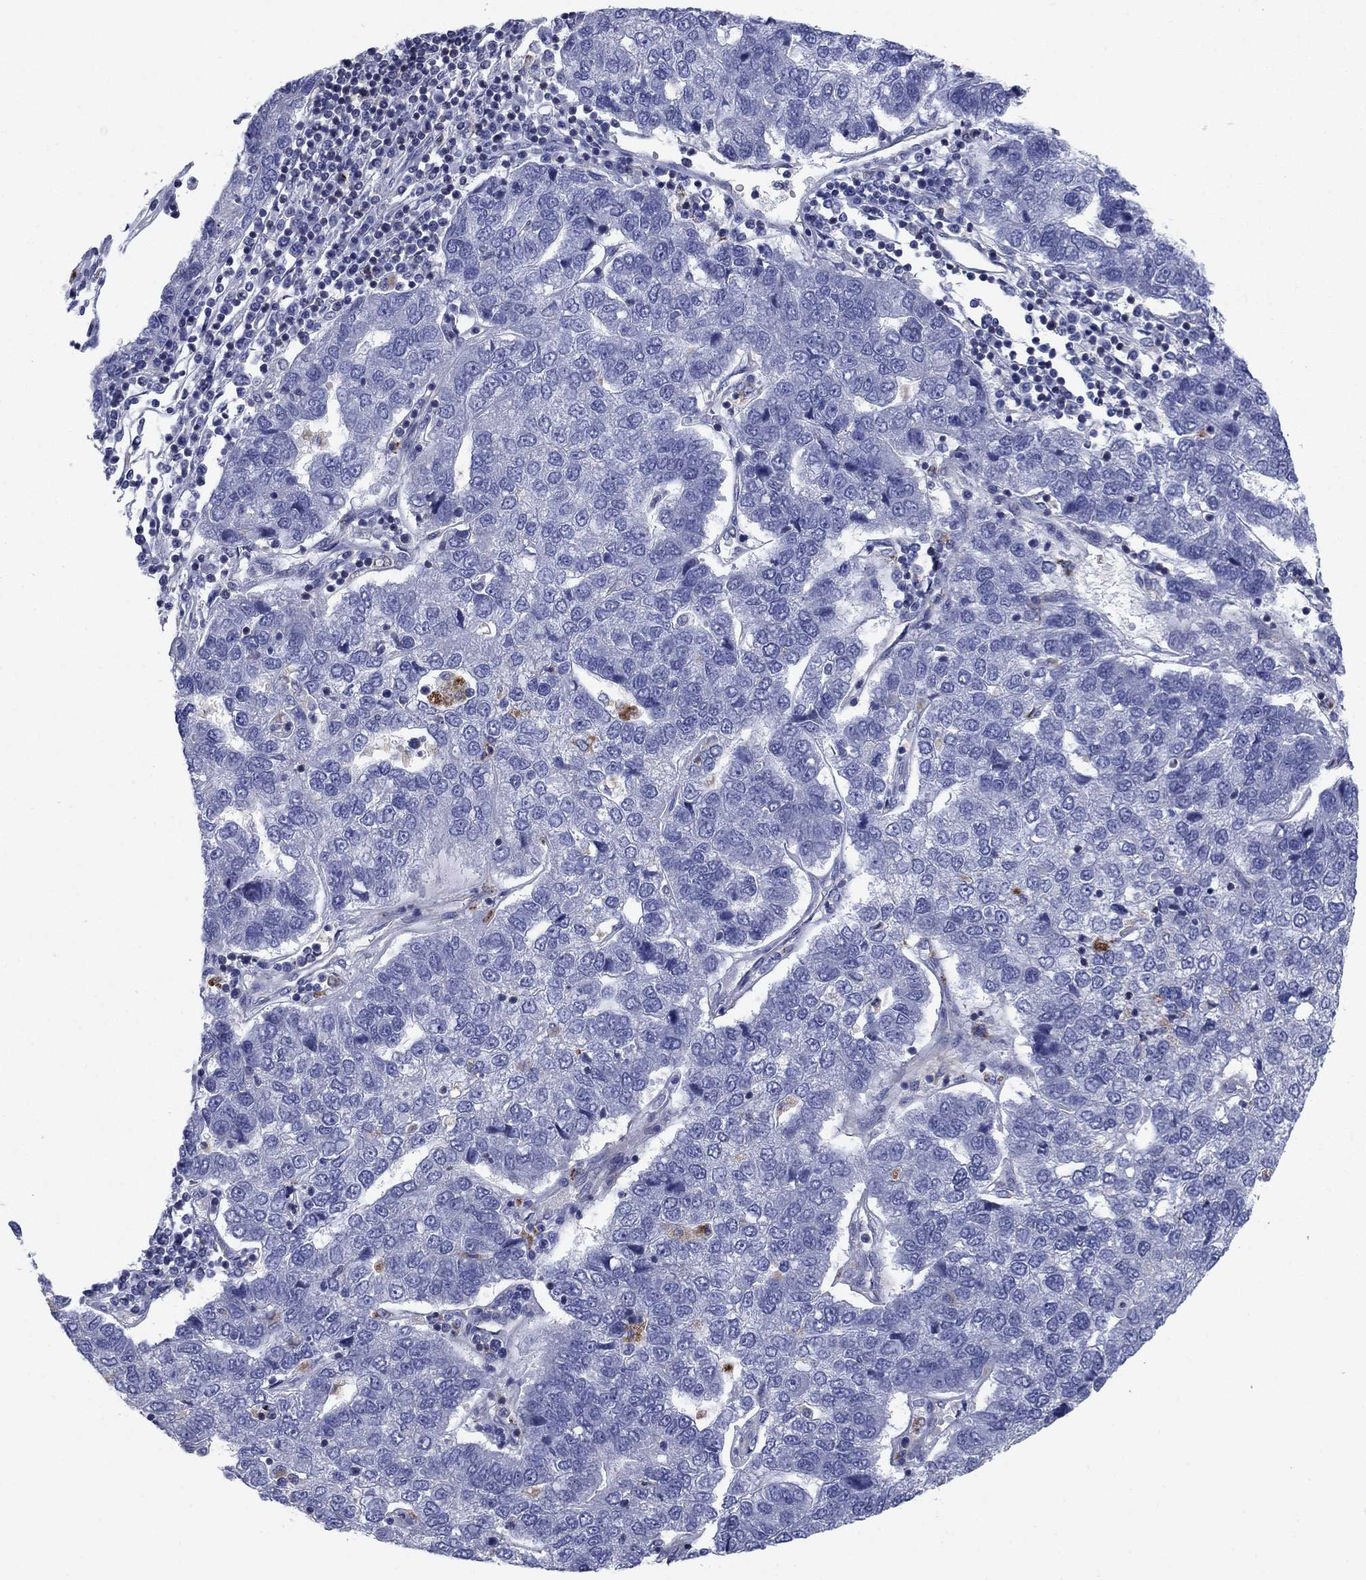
{"staining": {"intensity": "negative", "quantity": "none", "location": "none"}, "tissue": "pancreatic cancer", "cell_type": "Tumor cells", "image_type": "cancer", "snomed": [{"axis": "morphology", "description": "Adenocarcinoma, NOS"}, {"axis": "topography", "description": "Pancreas"}], "caption": "DAB (3,3'-diaminobenzidine) immunohistochemical staining of human adenocarcinoma (pancreatic) demonstrates no significant positivity in tumor cells. Brightfield microscopy of IHC stained with DAB (brown) and hematoxylin (blue), captured at high magnification.", "gene": "PSD4", "patient": {"sex": "female", "age": 61}}